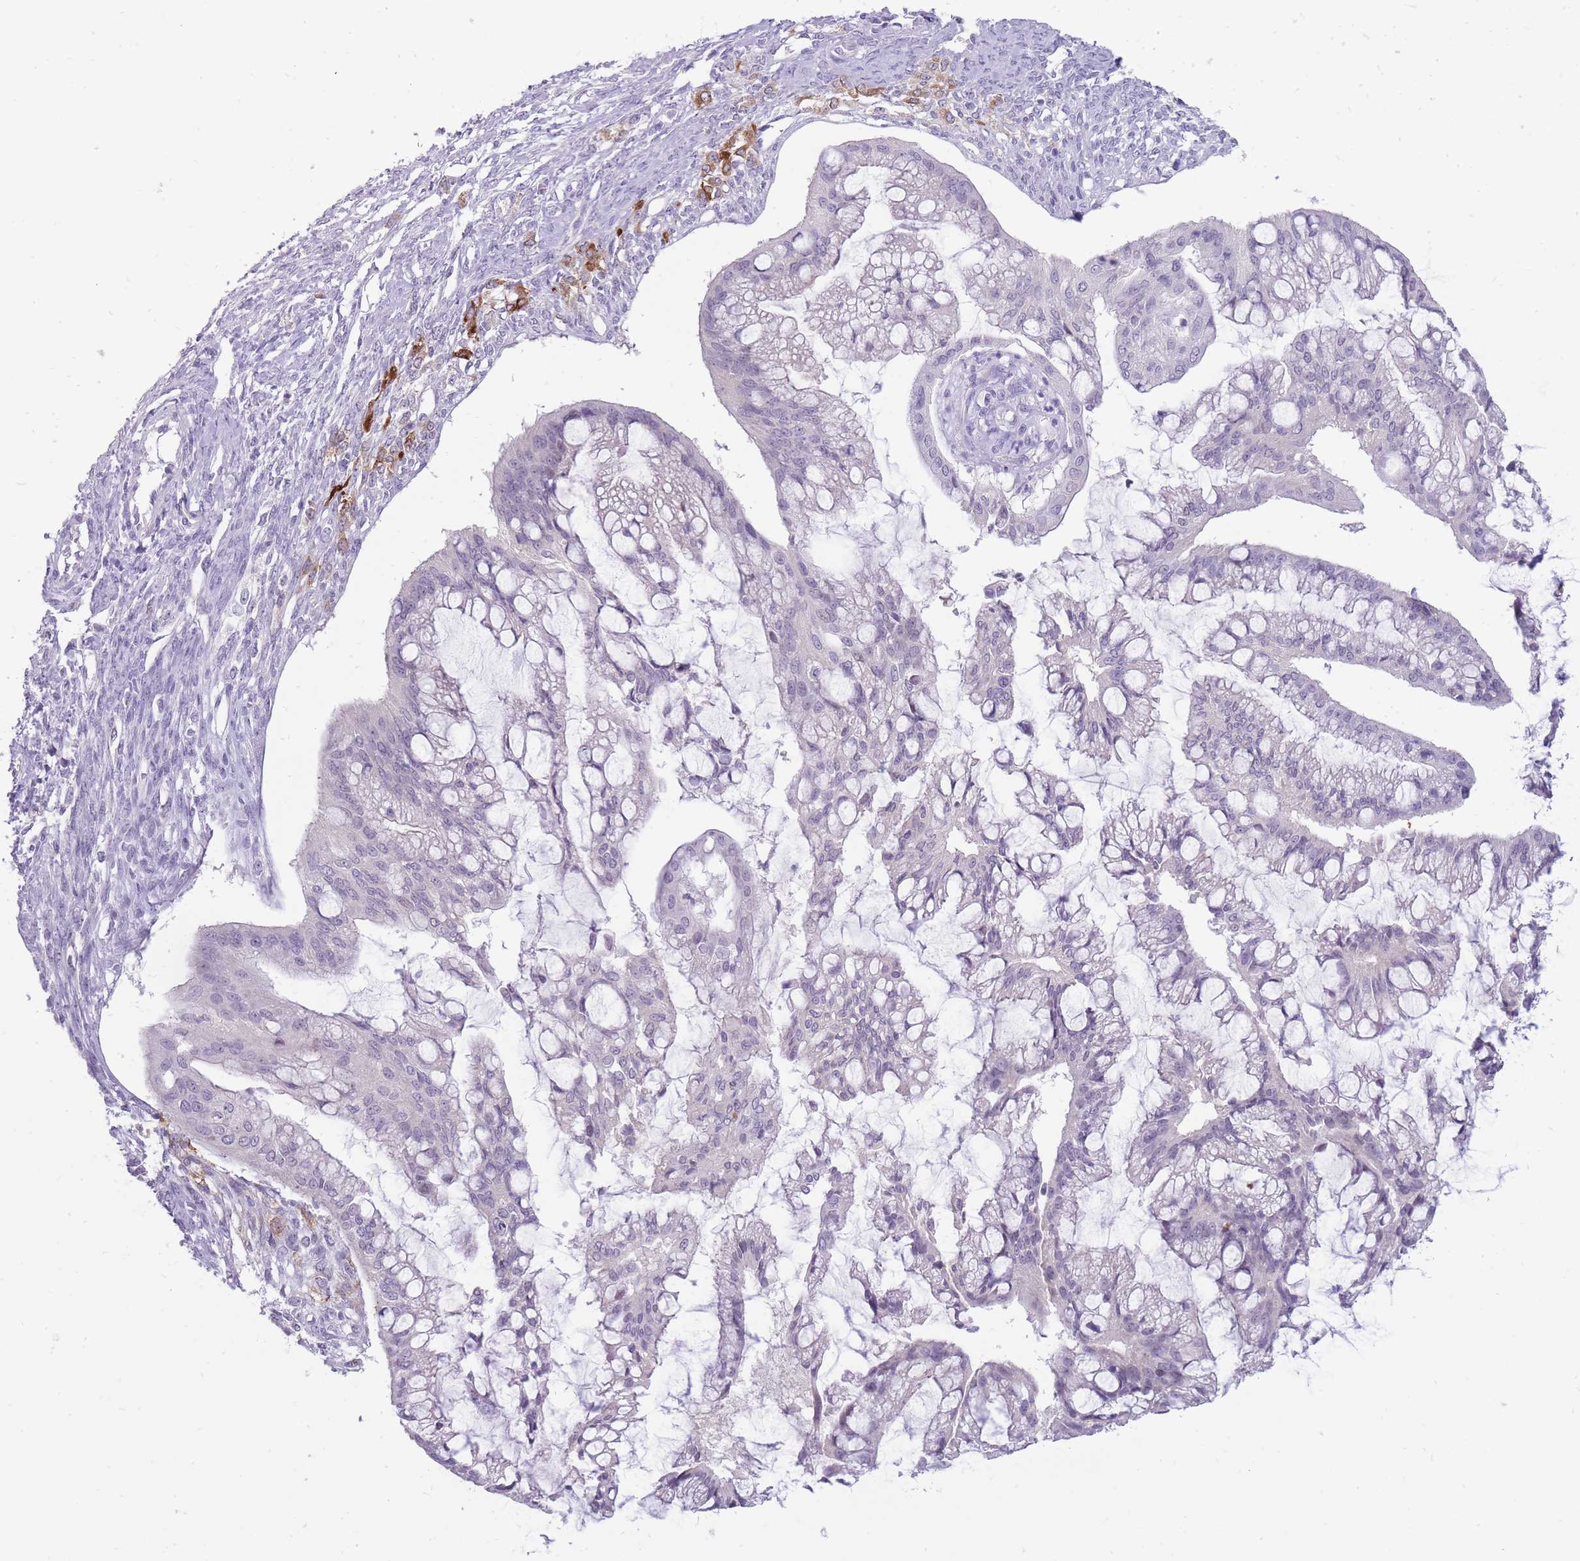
{"staining": {"intensity": "negative", "quantity": "none", "location": "none"}, "tissue": "ovarian cancer", "cell_type": "Tumor cells", "image_type": "cancer", "snomed": [{"axis": "morphology", "description": "Cystadenocarcinoma, mucinous, NOS"}, {"axis": "topography", "description": "Ovary"}], "caption": "IHC of human ovarian mucinous cystadenocarcinoma demonstrates no expression in tumor cells.", "gene": "ERICH4", "patient": {"sex": "female", "age": 73}}